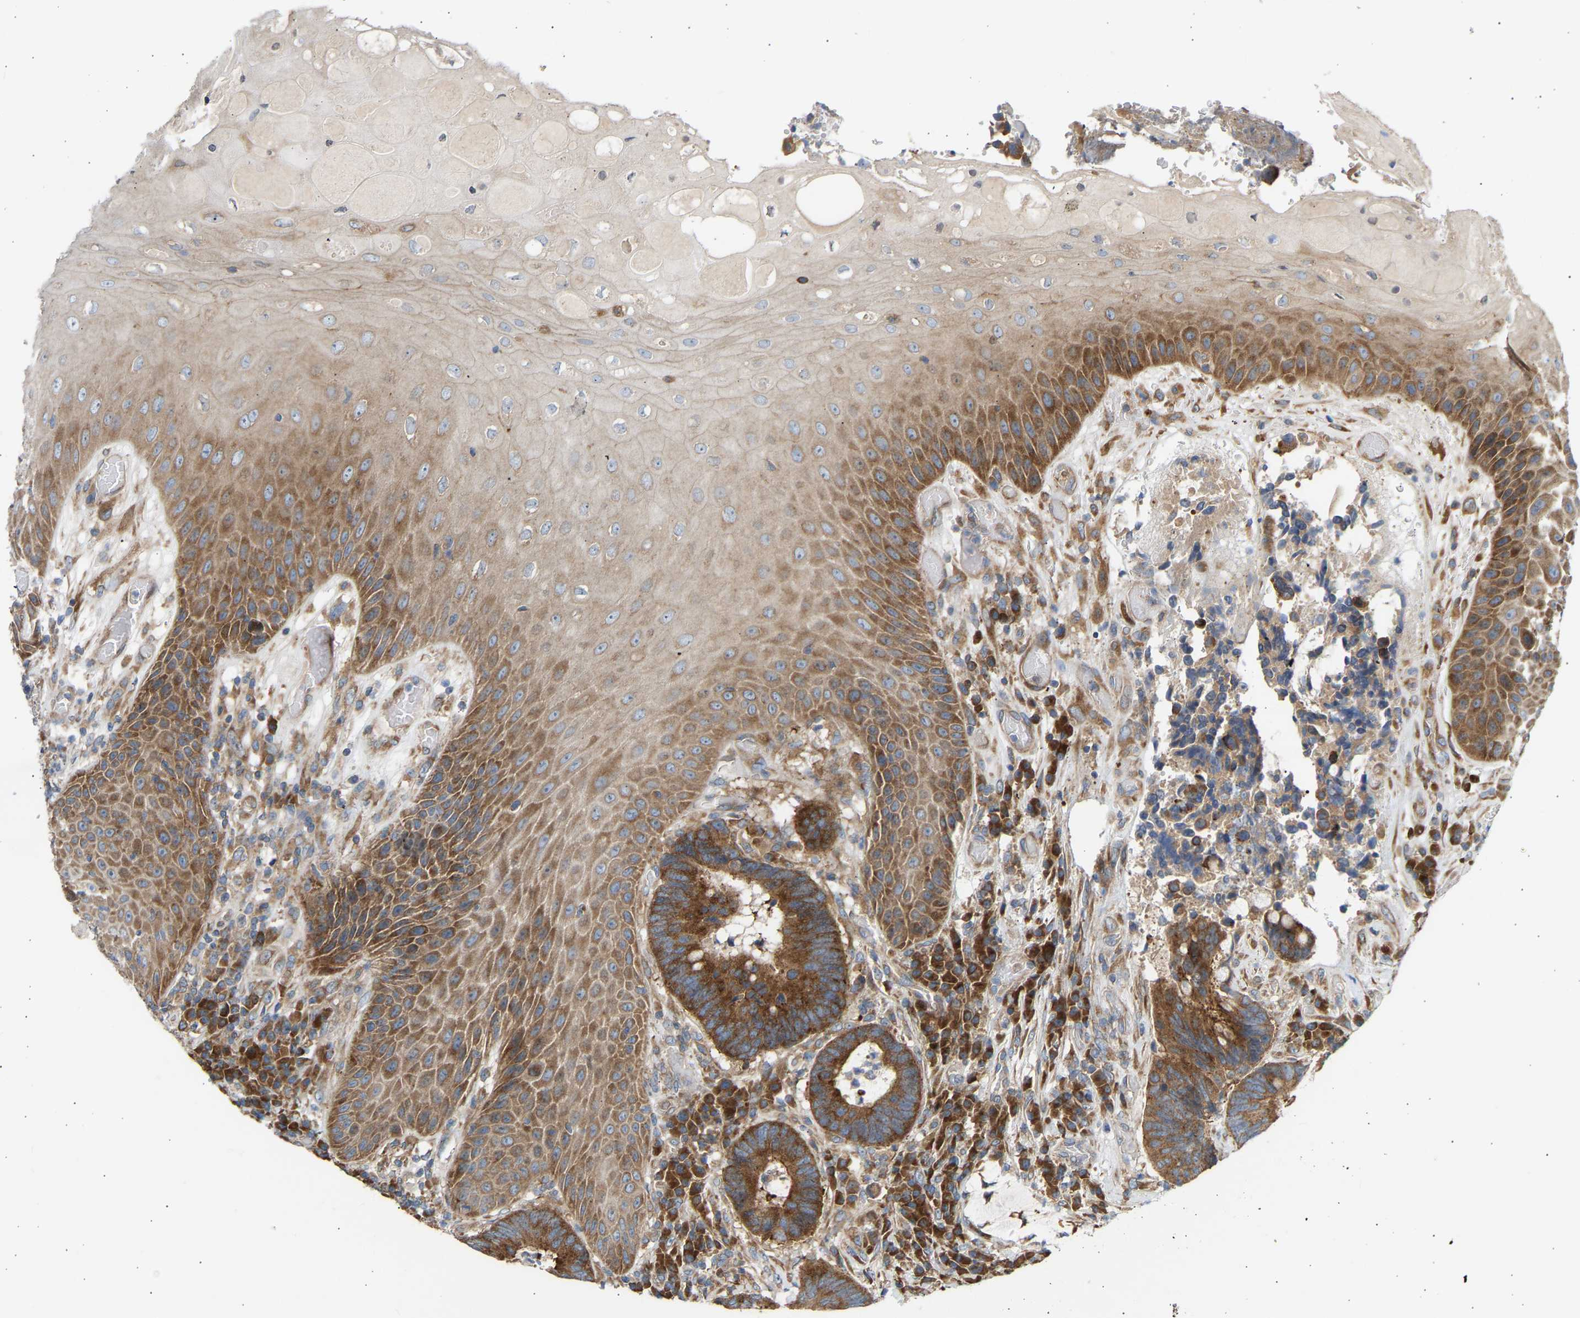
{"staining": {"intensity": "strong", "quantity": ">75%", "location": "cytoplasmic/membranous"}, "tissue": "colorectal cancer", "cell_type": "Tumor cells", "image_type": "cancer", "snomed": [{"axis": "morphology", "description": "Adenocarcinoma, NOS"}, {"axis": "topography", "description": "Rectum"}, {"axis": "topography", "description": "Anal"}], "caption": "A brown stain shows strong cytoplasmic/membranous expression of a protein in adenocarcinoma (colorectal) tumor cells.", "gene": "GCN1", "patient": {"sex": "female", "age": 89}}